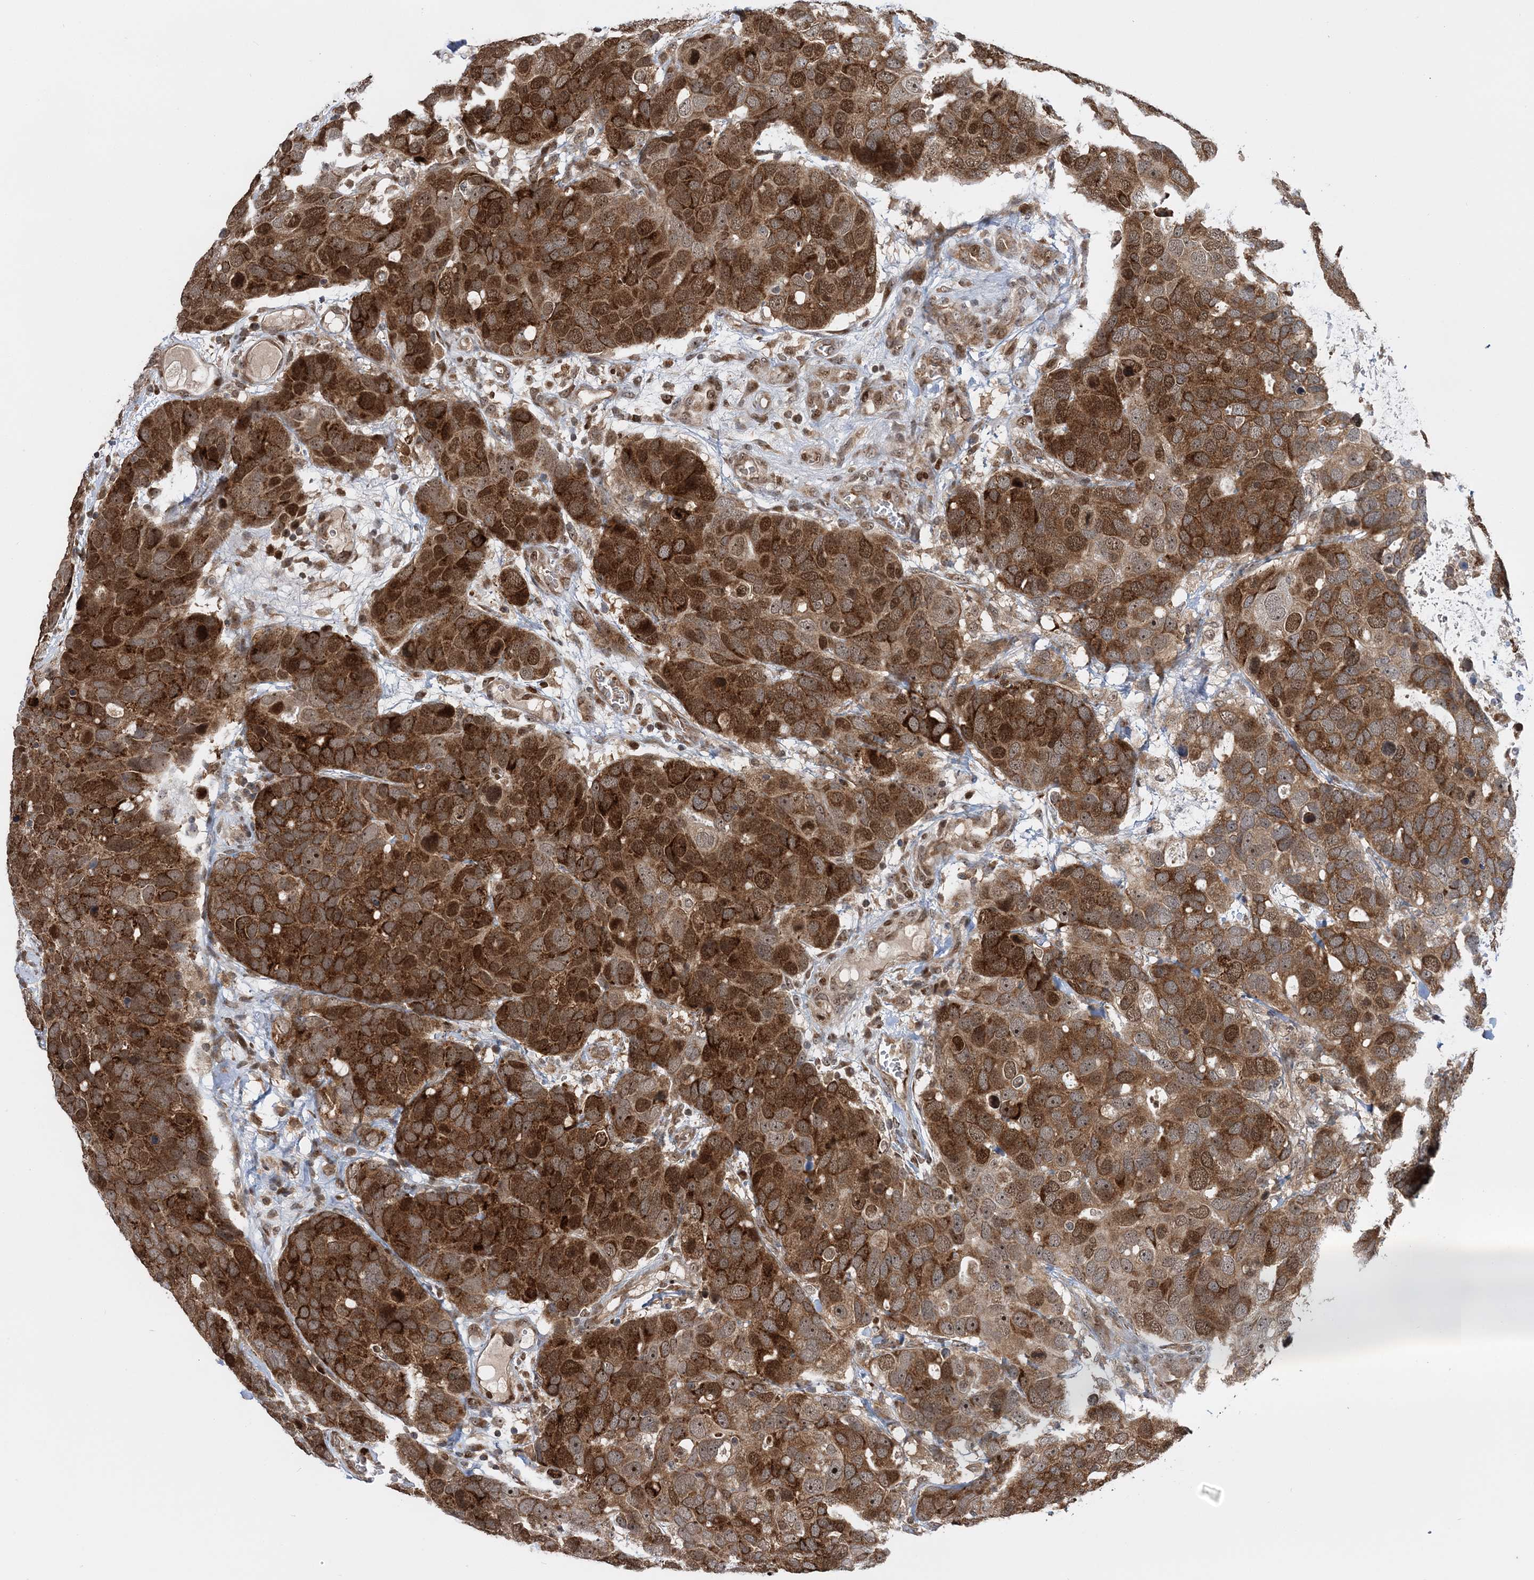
{"staining": {"intensity": "strong", "quantity": ">75%", "location": "cytoplasmic/membranous,nuclear"}, "tissue": "breast cancer", "cell_type": "Tumor cells", "image_type": "cancer", "snomed": [{"axis": "morphology", "description": "Duct carcinoma"}, {"axis": "topography", "description": "Breast"}], "caption": "A brown stain highlights strong cytoplasmic/membranous and nuclear staining of a protein in human breast intraductal carcinoma tumor cells. (DAB = brown stain, brightfield microscopy at high magnification).", "gene": "KIF4A", "patient": {"sex": "female", "age": 83}}